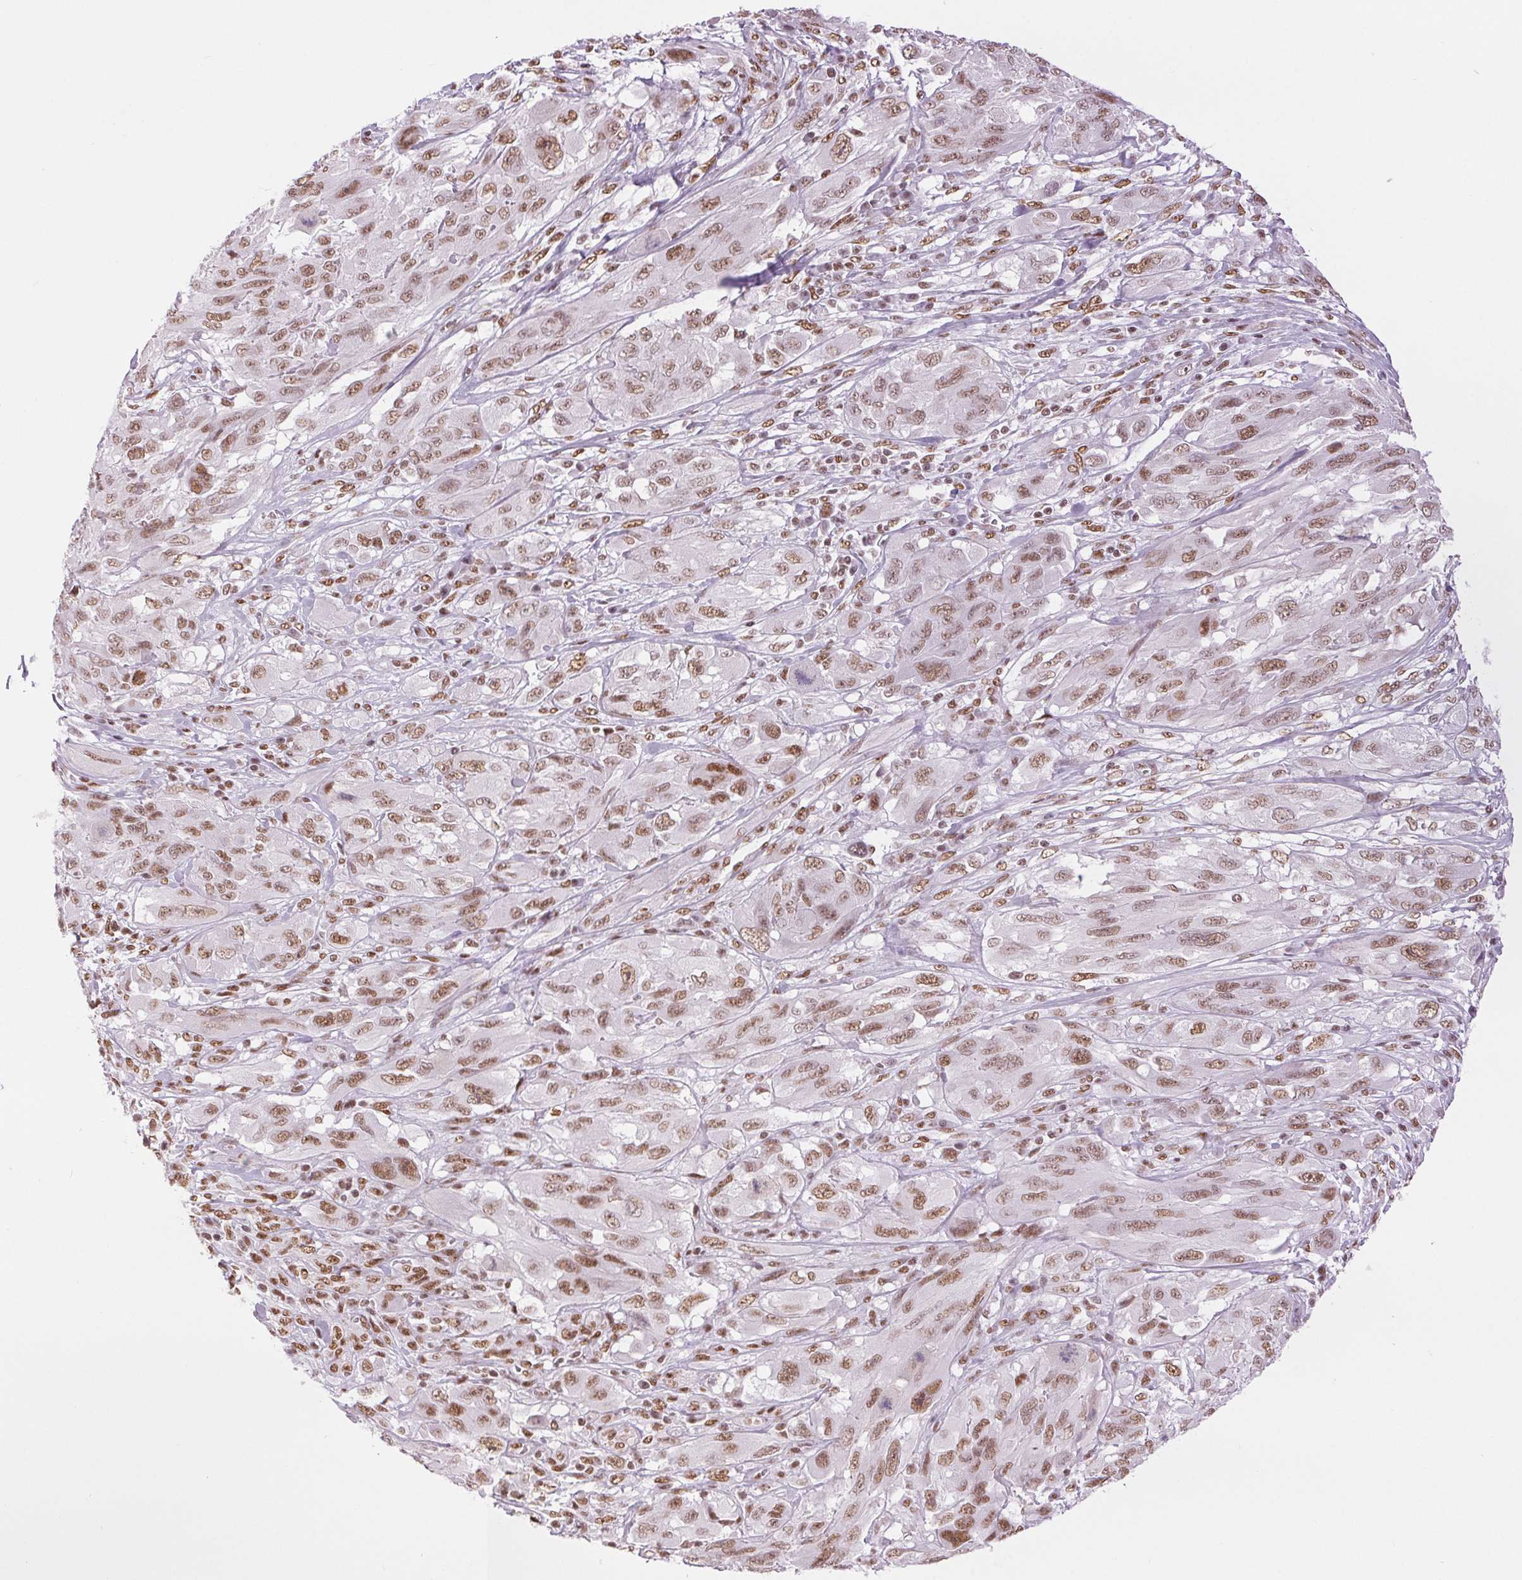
{"staining": {"intensity": "moderate", "quantity": ">75%", "location": "nuclear"}, "tissue": "melanoma", "cell_type": "Tumor cells", "image_type": "cancer", "snomed": [{"axis": "morphology", "description": "Malignant melanoma, NOS"}, {"axis": "topography", "description": "Skin"}], "caption": "IHC of melanoma reveals medium levels of moderate nuclear expression in approximately >75% of tumor cells.", "gene": "ZFR2", "patient": {"sex": "female", "age": 91}}